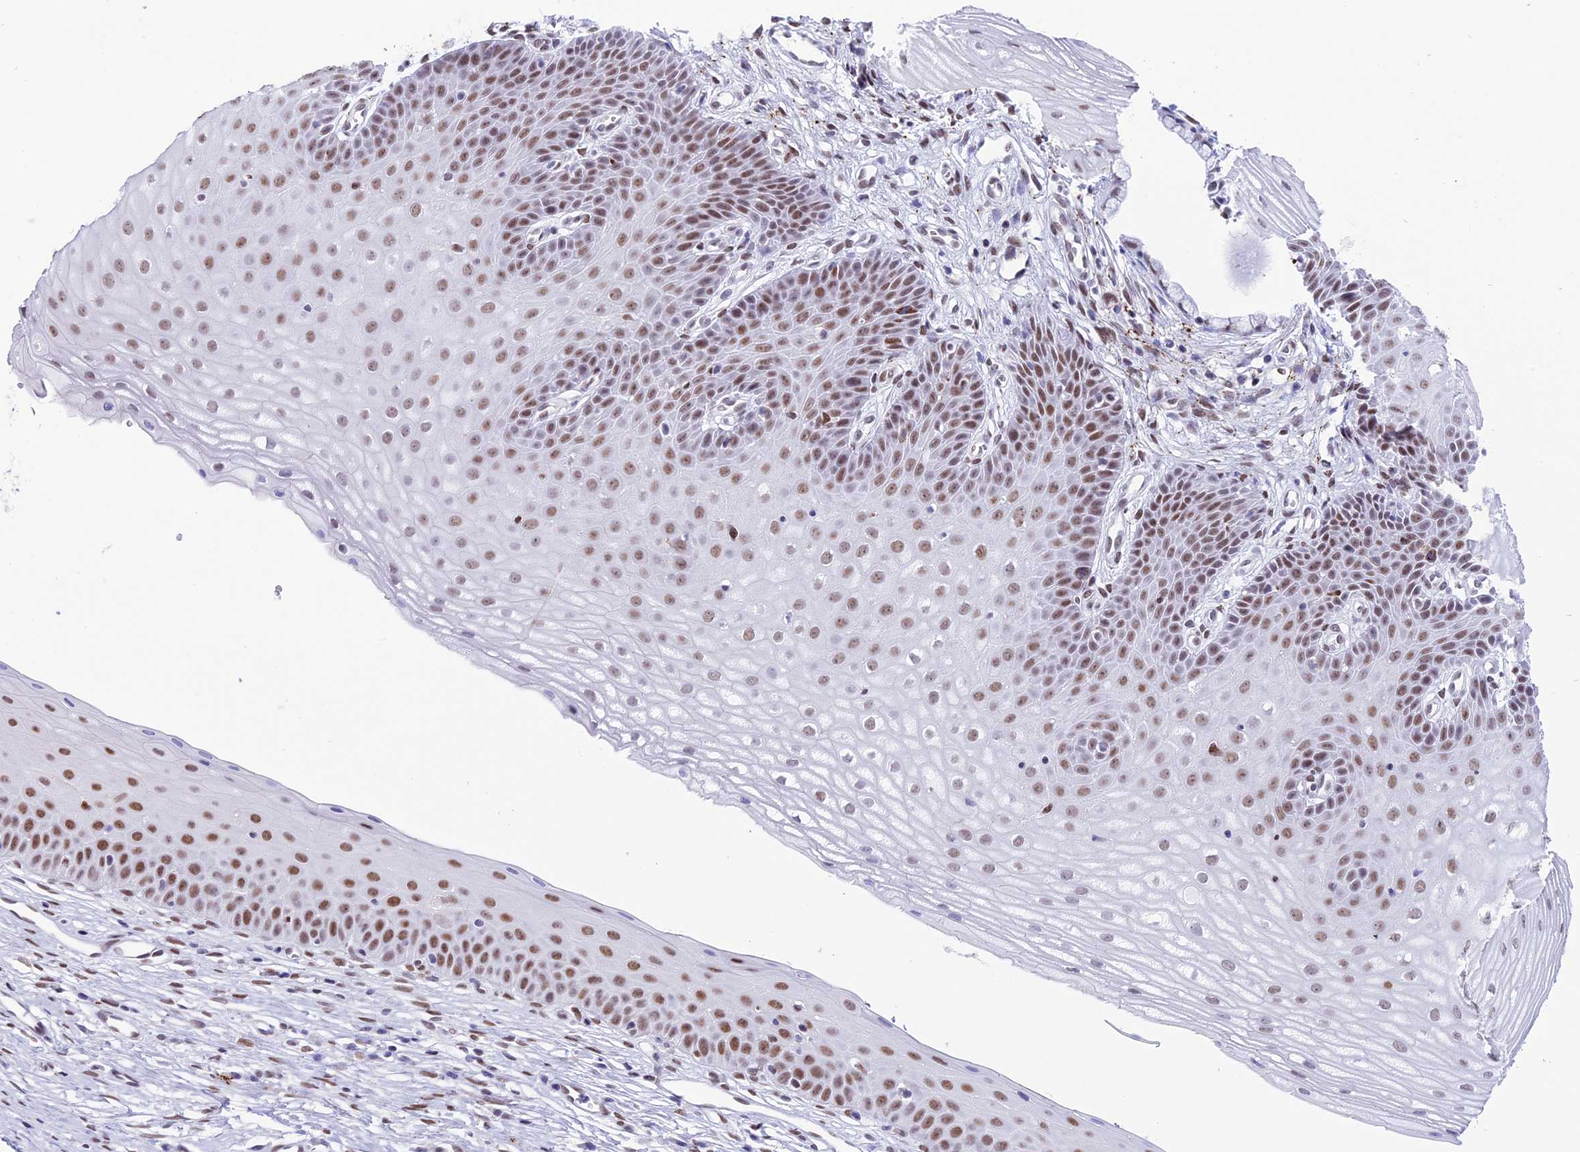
{"staining": {"intensity": "moderate", "quantity": ">75%", "location": "nuclear"}, "tissue": "cervix", "cell_type": "Glandular cells", "image_type": "normal", "snomed": [{"axis": "morphology", "description": "Normal tissue, NOS"}, {"axis": "topography", "description": "Cervix"}], "caption": "Protein expression analysis of unremarkable cervix reveals moderate nuclear staining in approximately >75% of glandular cells.", "gene": "RPS6KB1", "patient": {"sex": "female", "age": 36}}